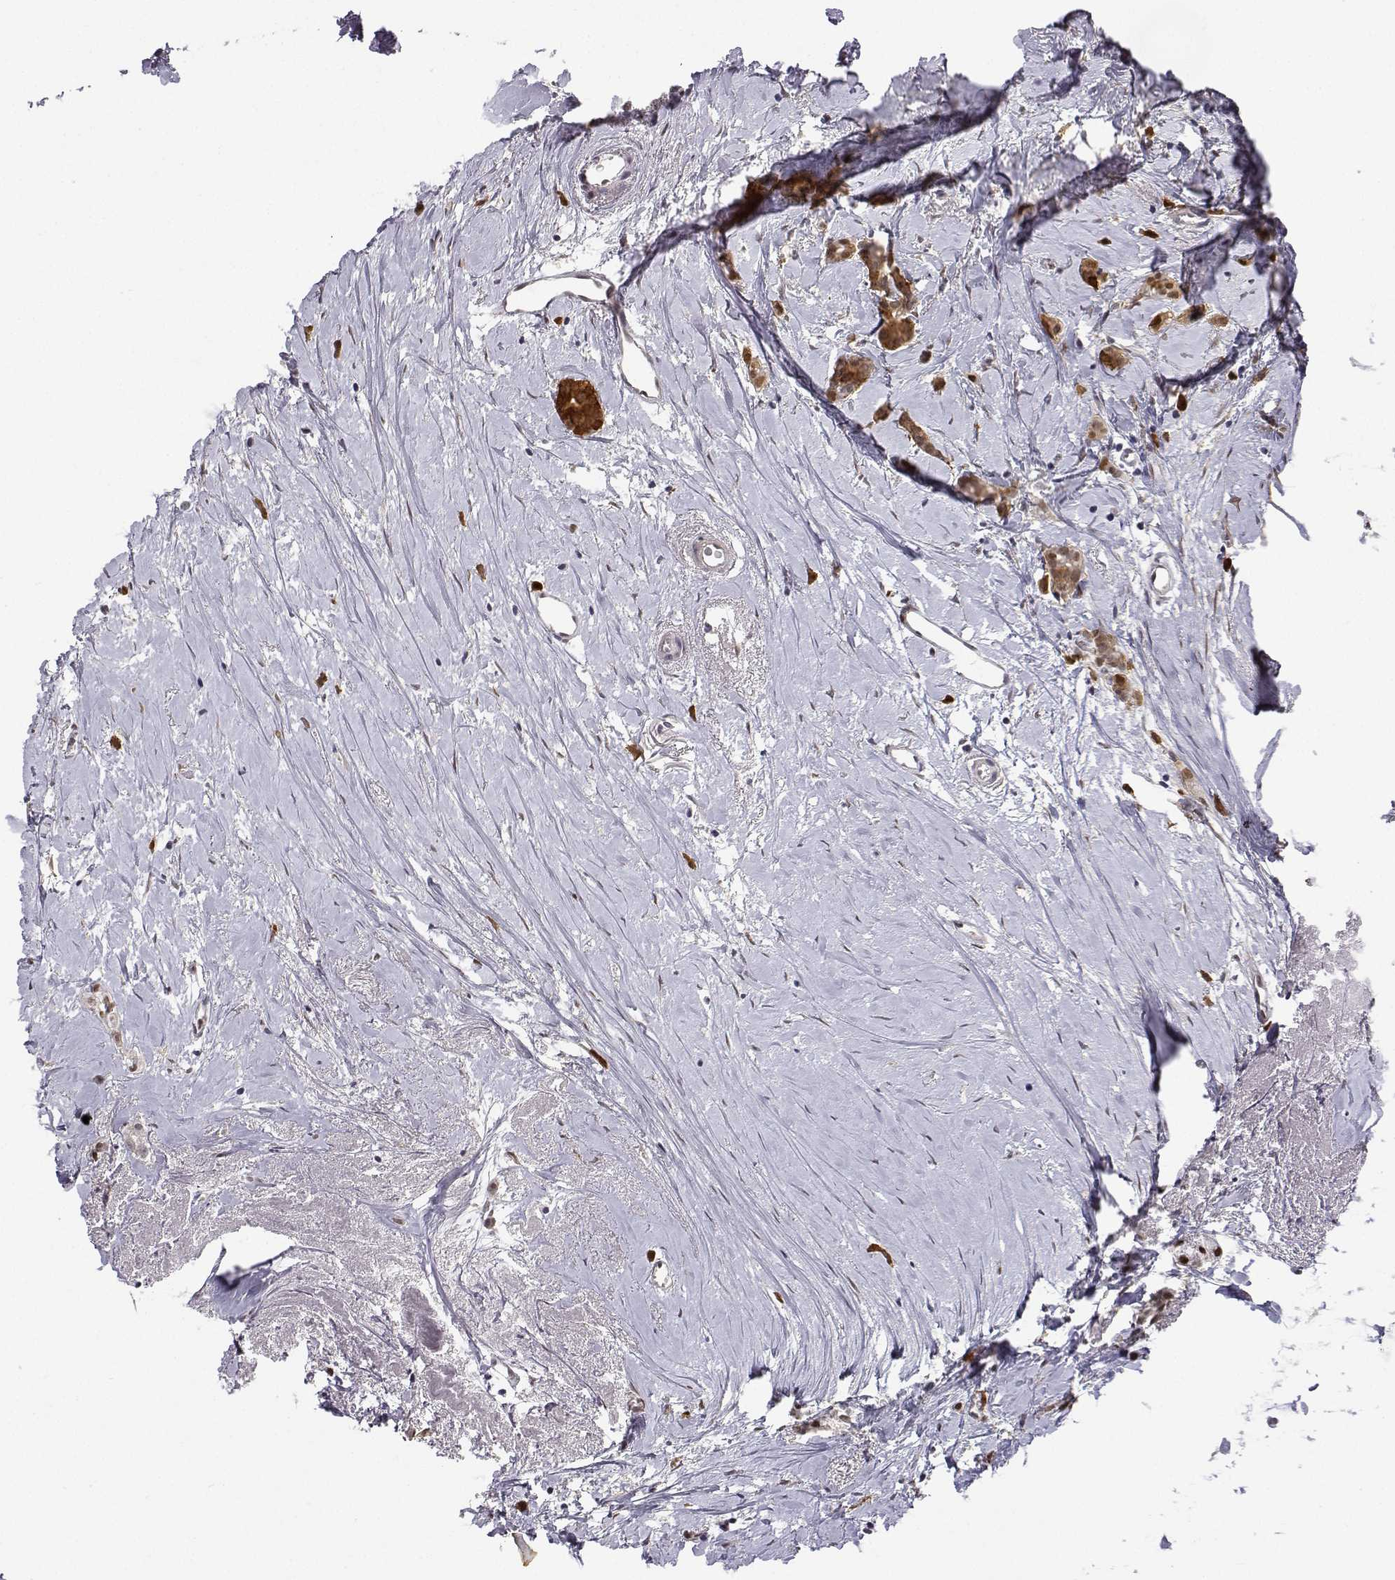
{"staining": {"intensity": "strong", "quantity": ">75%", "location": "cytoplasmic/membranous,nuclear"}, "tissue": "breast cancer", "cell_type": "Tumor cells", "image_type": "cancer", "snomed": [{"axis": "morphology", "description": "Duct carcinoma"}, {"axis": "topography", "description": "Breast"}], "caption": "Tumor cells show high levels of strong cytoplasmic/membranous and nuclear expression in about >75% of cells in infiltrating ductal carcinoma (breast).", "gene": "PHGDH", "patient": {"sex": "female", "age": 40}}